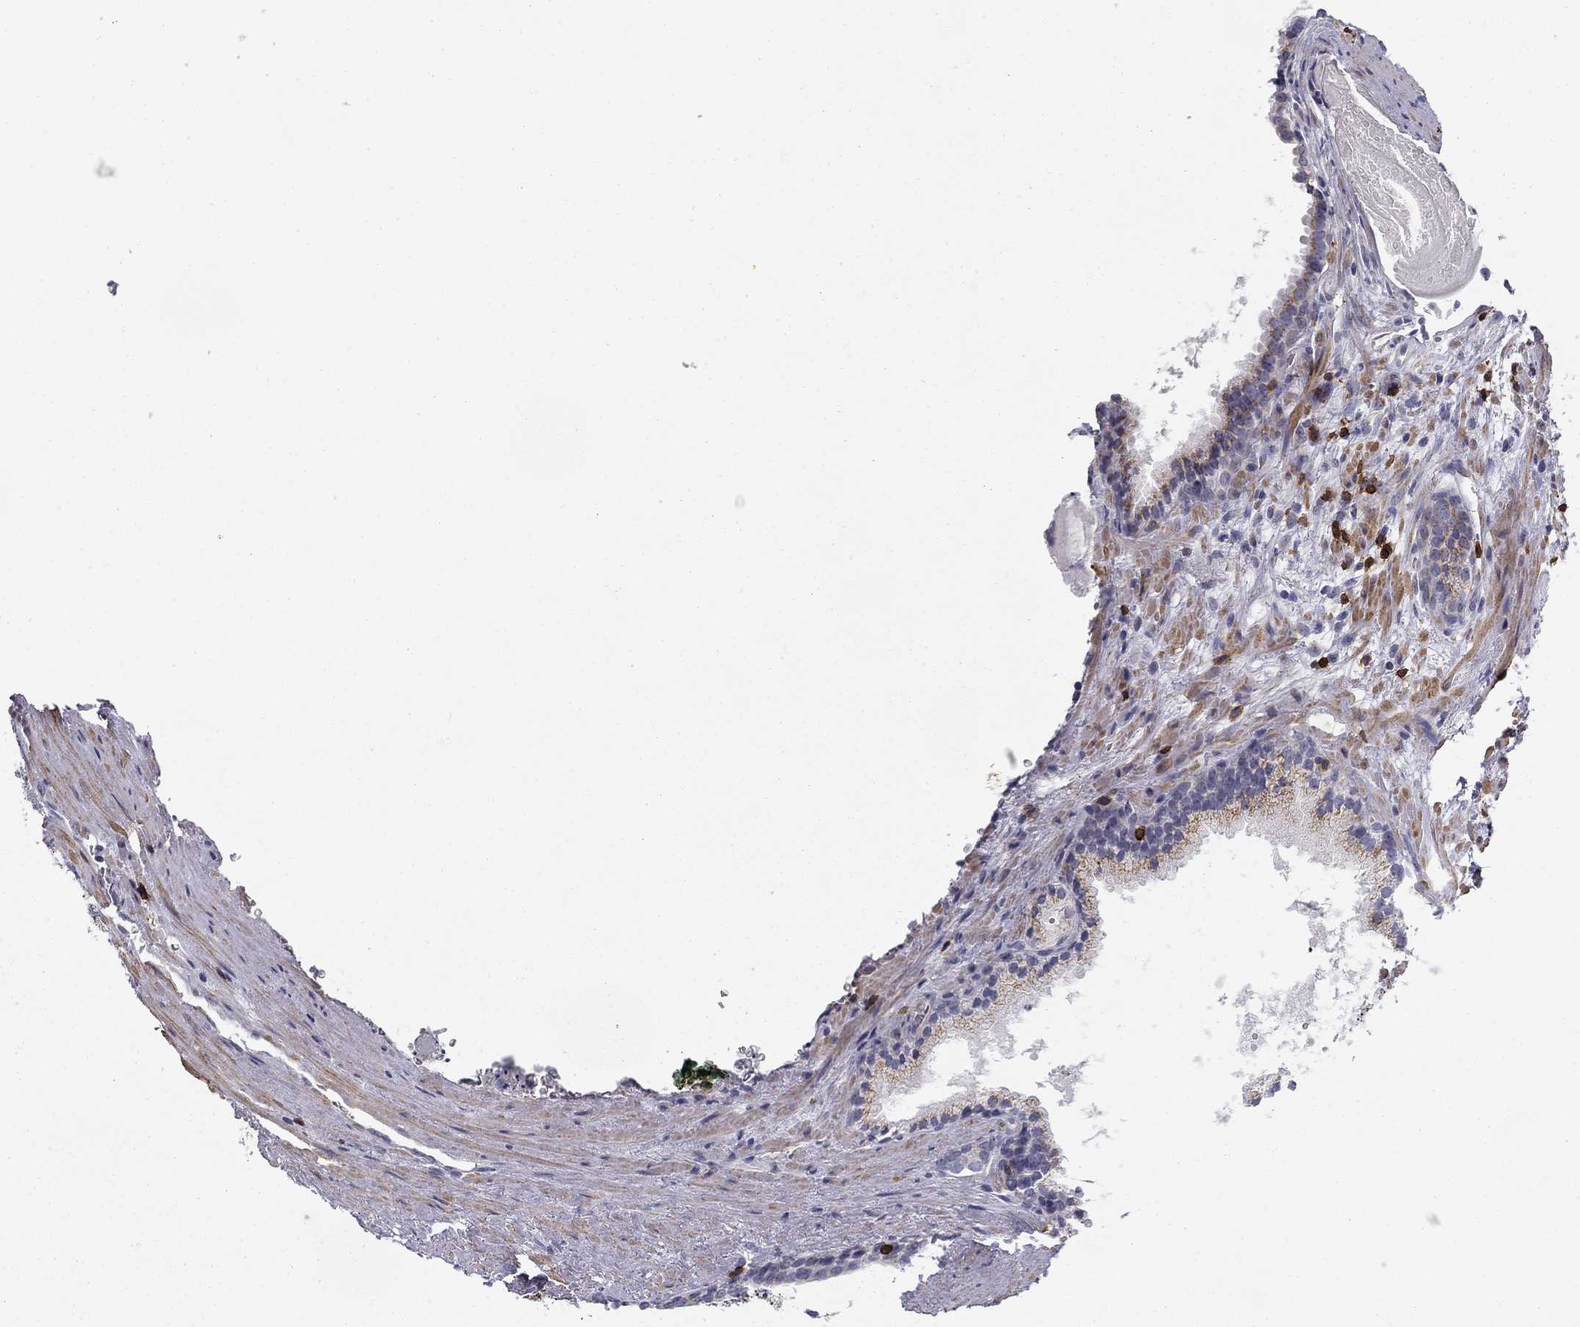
{"staining": {"intensity": "moderate", "quantity": "<25%", "location": "cytoplasmic/membranous"}, "tissue": "prostate cancer", "cell_type": "Tumor cells", "image_type": "cancer", "snomed": [{"axis": "morphology", "description": "Adenocarcinoma, High grade"}, {"axis": "topography", "description": "Prostate and seminal vesicle, NOS"}], "caption": "Immunohistochemical staining of human prostate cancer (adenocarcinoma (high-grade)) exhibits low levels of moderate cytoplasmic/membranous staining in approximately <25% of tumor cells.", "gene": "TRAT1", "patient": {"sex": "male", "age": 62}}